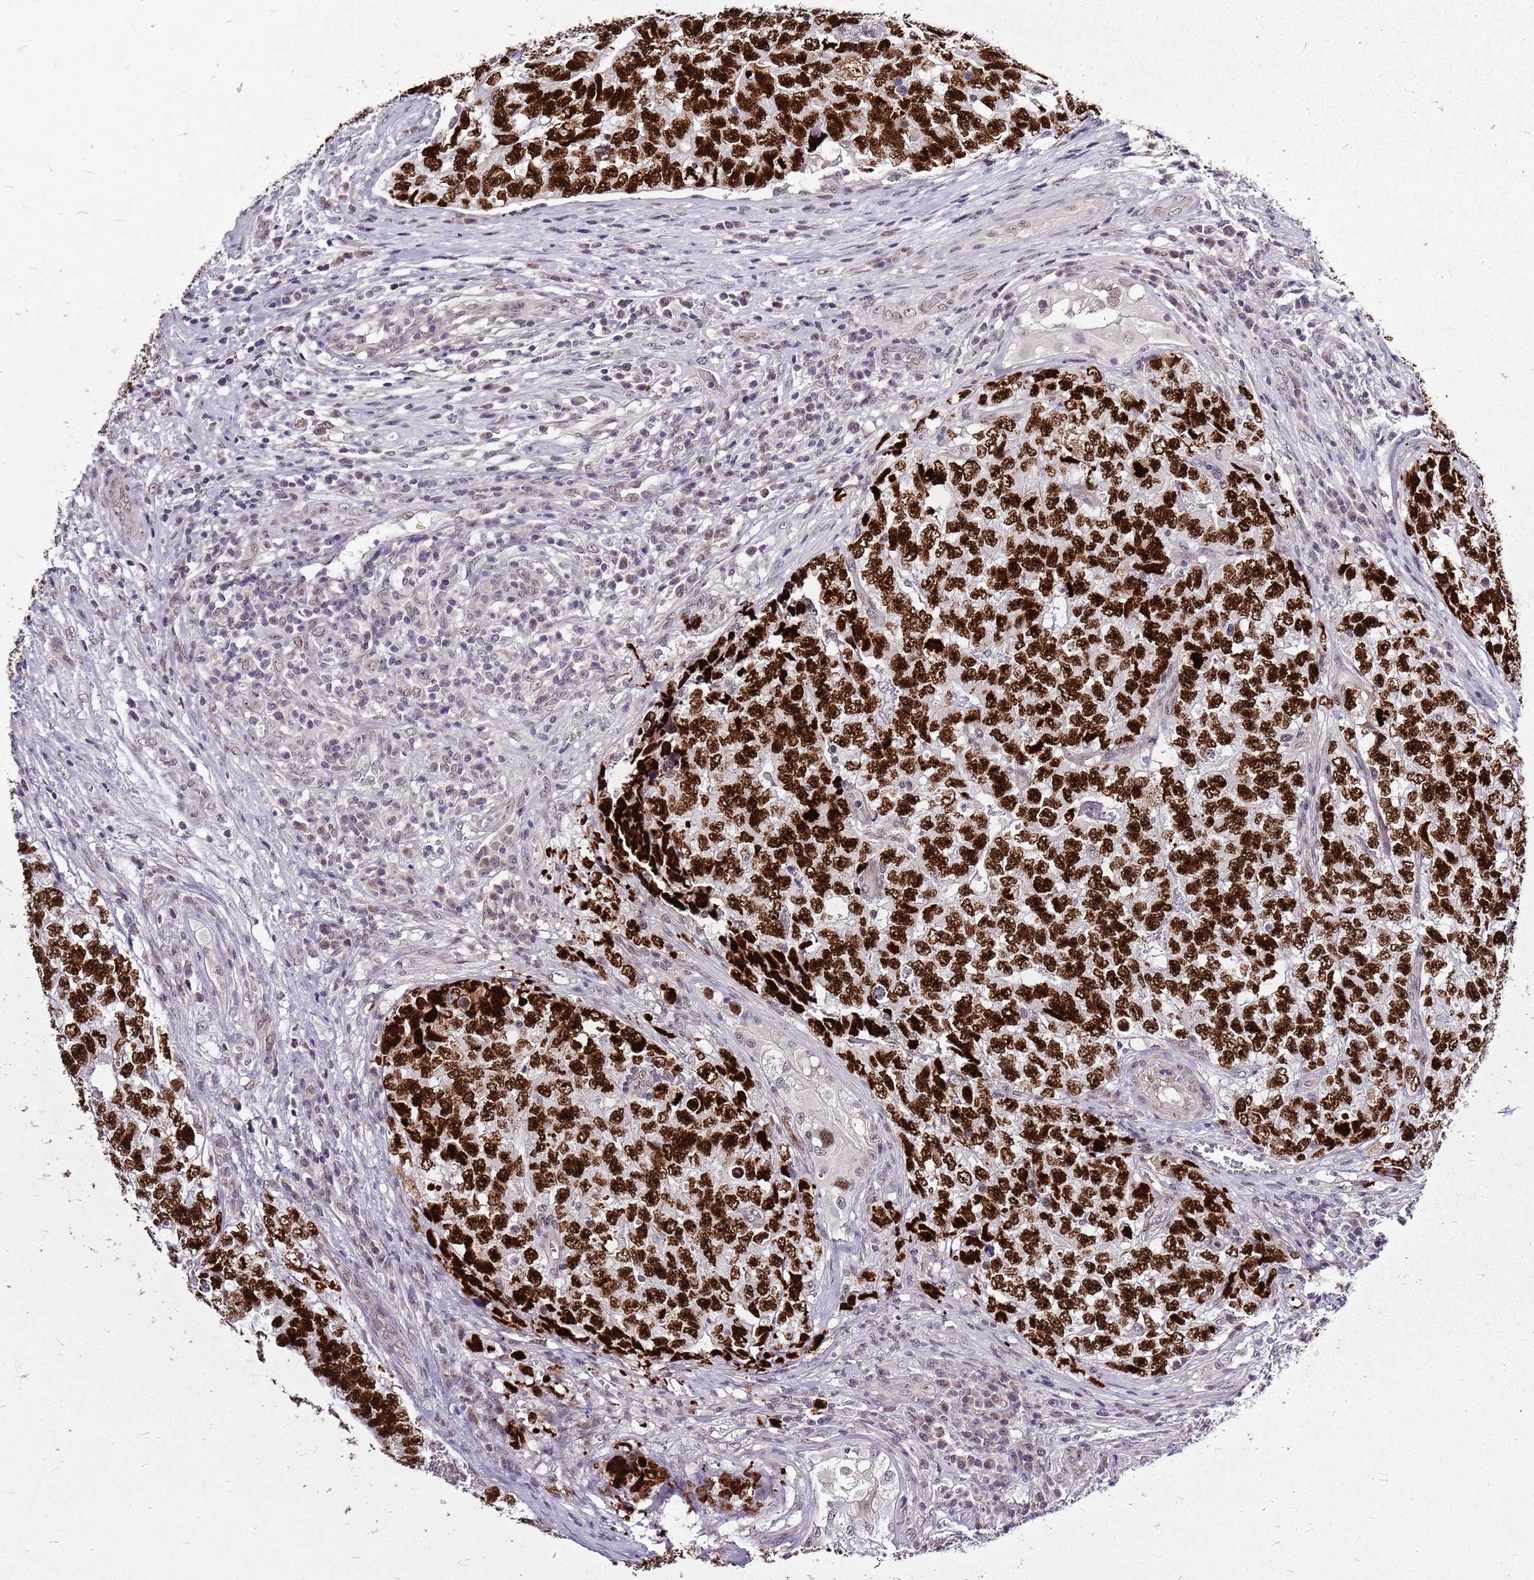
{"staining": {"intensity": "strong", "quantity": ">75%", "location": "nuclear"}, "tissue": "testis cancer", "cell_type": "Tumor cells", "image_type": "cancer", "snomed": [{"axis": "morphology", "description": "Carcinoma, Embryonal, NOS"}, {"axis": "topography", "description": "Testis"}], "caption": "About >75% of tumor cells in testis embryonal carcinoma exhibit strong nuclear protein staining as visualized by brown immunohistochemical staining.", "gene": "CCDC166", "patient": {"sex": "male", "age": 31}}